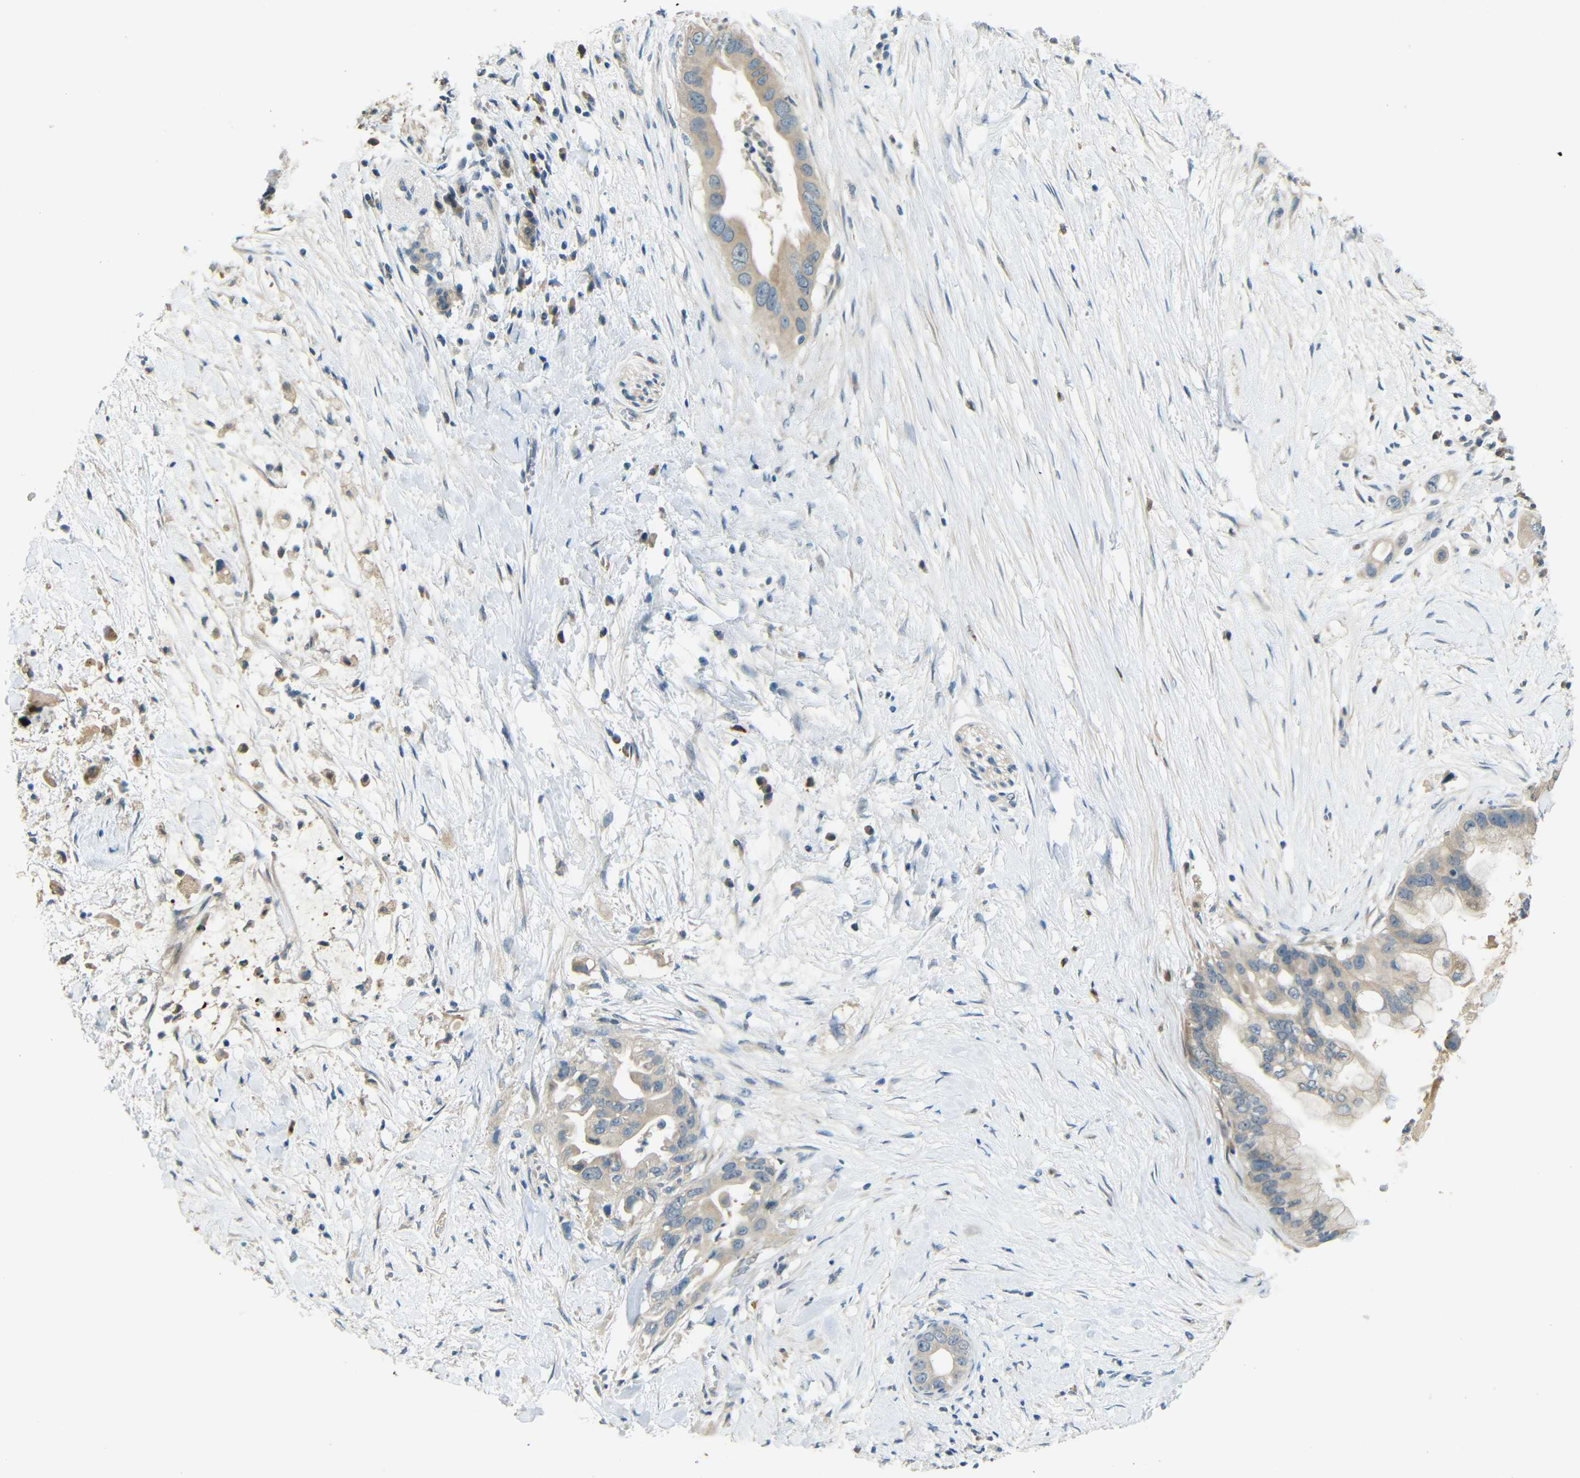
{"staining": {"intensity": "weak", "quantity": ">75%", "location": "cytoplasmic/membranous"}, "tissue": "pancreatic cancer", "cell_type": "Tumor cells", "image_type": "cancer", "snomed": [{"axis": "morphology", "description": "Adenocarcinoma, NOS"}, {"axis": "topography", "description": "Pancreas"}], "caption": "Adenocarcinoma (pancreatic) tissue demonstrates weak cytoplasmic/membranous expression in about >75% of tumor cells, visualized by immunohistochemistry. The staining is performed using DAB brown chromogen to label protein expression. The nuclei are counter-stained blue using hematoxylin.", "gene": "FNDC3A", "patient": {"sex": "male", "age": 55}}